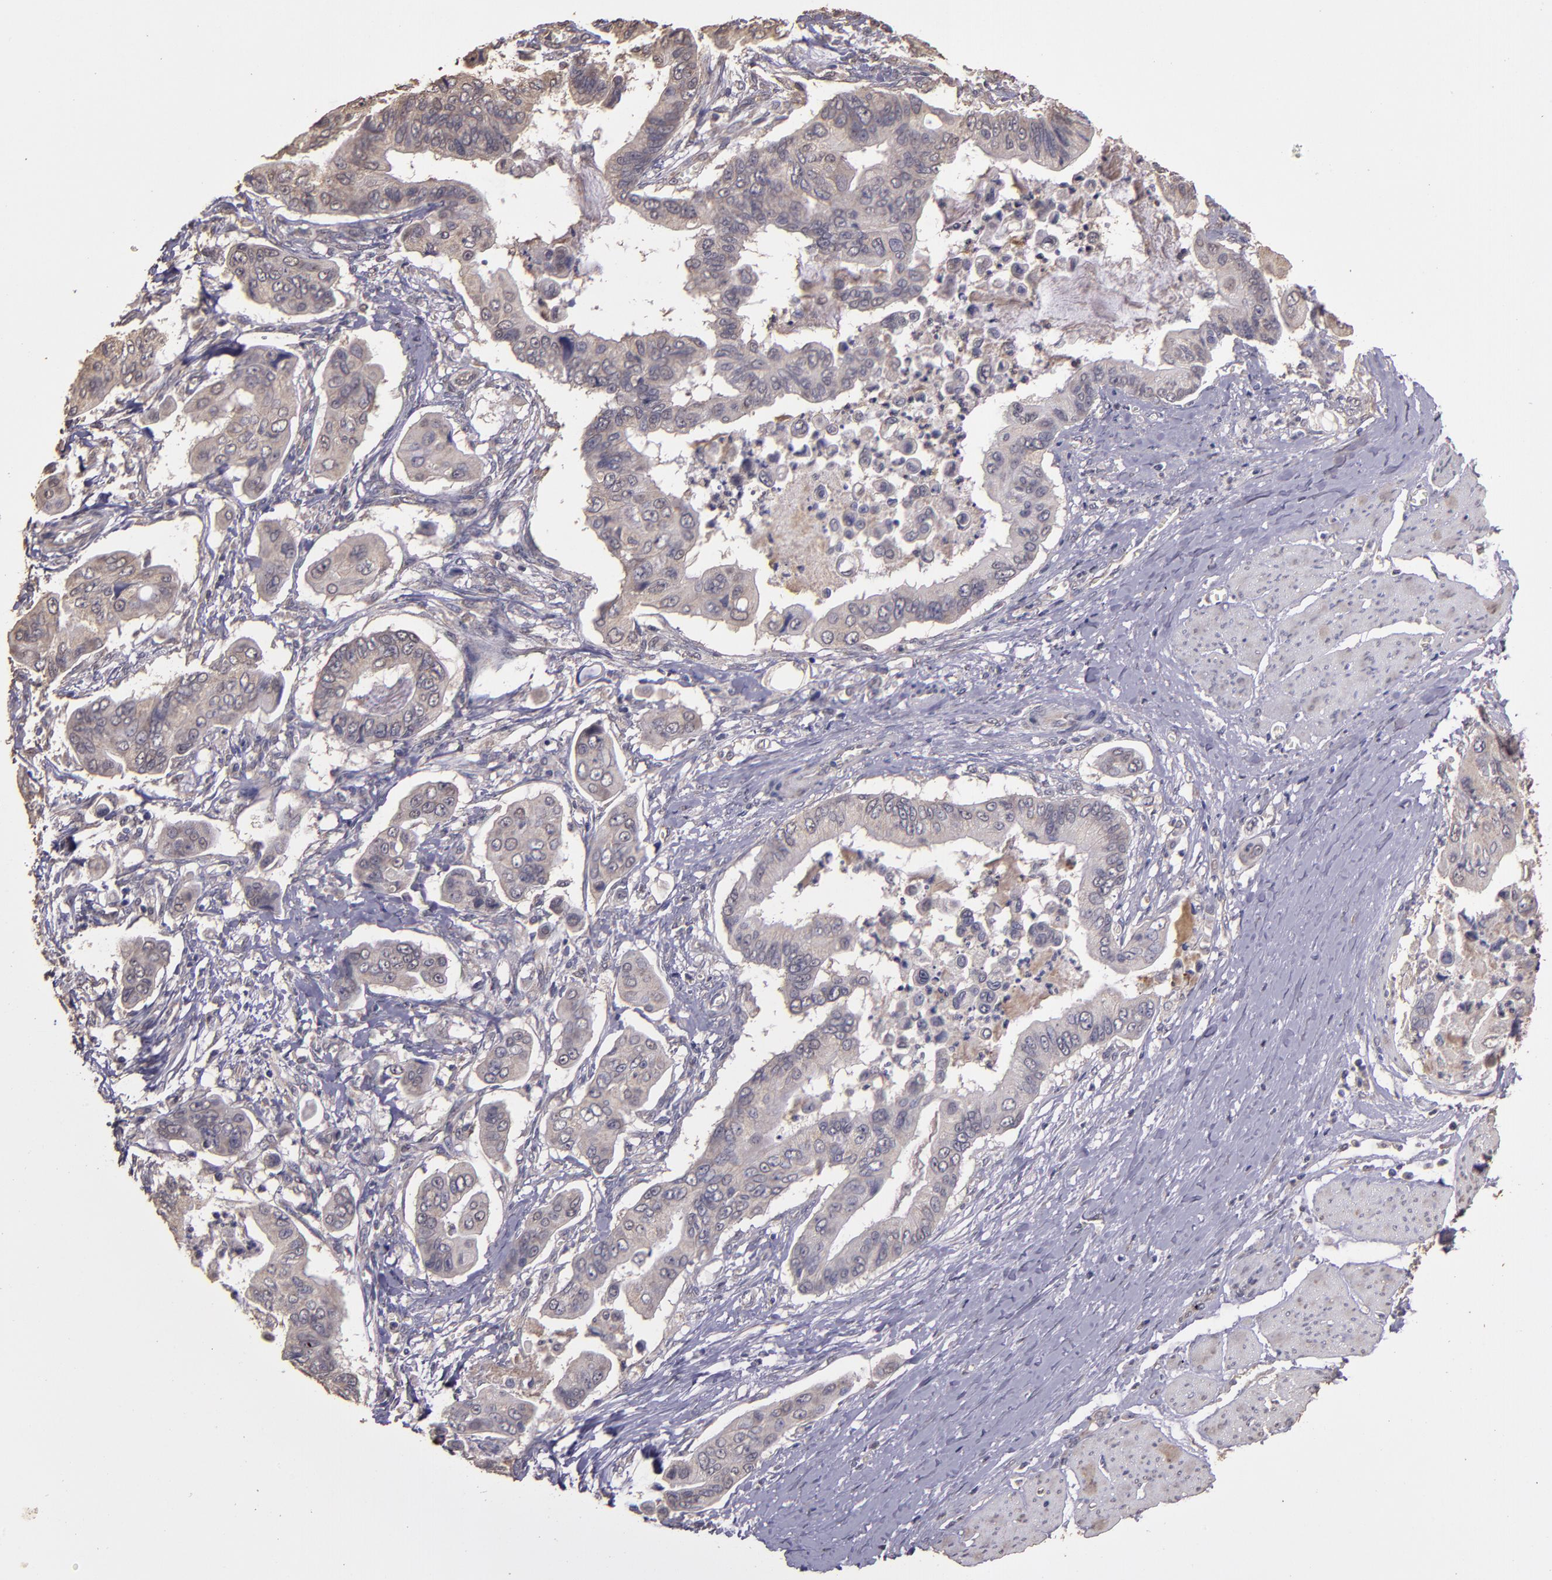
{"staining": {"intensity": "weak", "quantity": ">75%", "location": "cytoplasmic/membranous"}, "tissue": "stomach cancer", "cell_type": "Tumor cells", "image_type": "cancer", "snomed": [{"axis": "morphology", "description": "Adenocarcinoma, NOS"}, {"axis": "topography", "description": "Stomach, upper"}], "caption": "A low amount of weak cytoplasmic/membranous staining is appreciated in approximately >75% of tumor cells in stomach cancer (adenocarcinoma) tissue.", "gene": "HECTD1", "patient": {"sex": "male", "age": 80}}